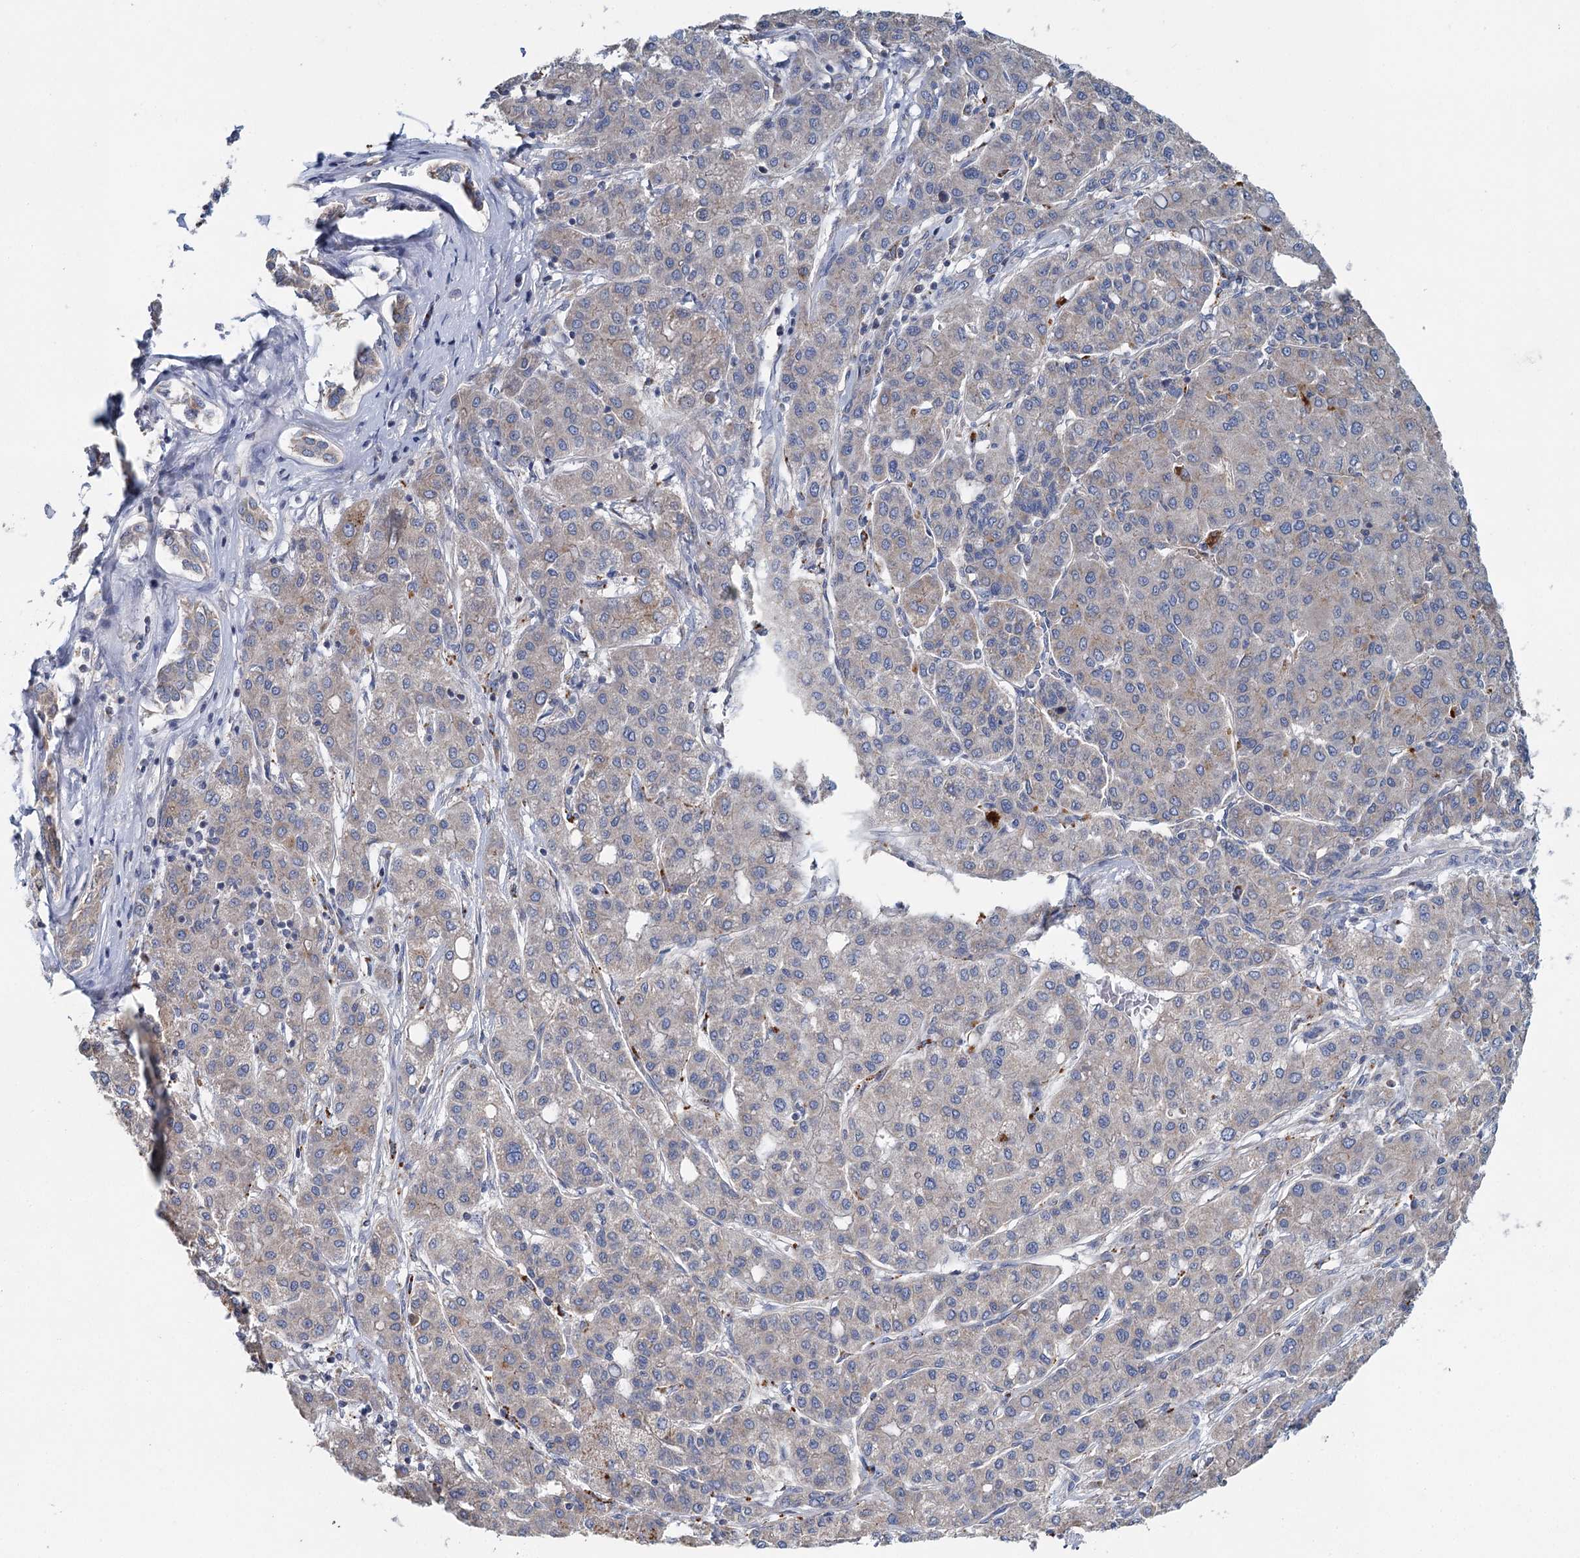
{"staining": {"intensity": "weak", "quantity": "<25%", "location": "cytoplasmic/membranous"}, "tissue": "liver cancer", "cell_type": "Tumor cells", "image_type": "cancer", "snomed": [{"axis": "morphology", "description": "Carcinoma, Hepatocellular, NOS"}, {"axis": "topography", "description": "Liver"}], "caption": "Protein analysis of liver cancer exhibits no significant staining in tumor cells. (Immunohistochemistry (ihc), brightfield microscopy, high magnification).", "gene": "ANKRD16", "patient": {"sex": "male", "age": 65}}